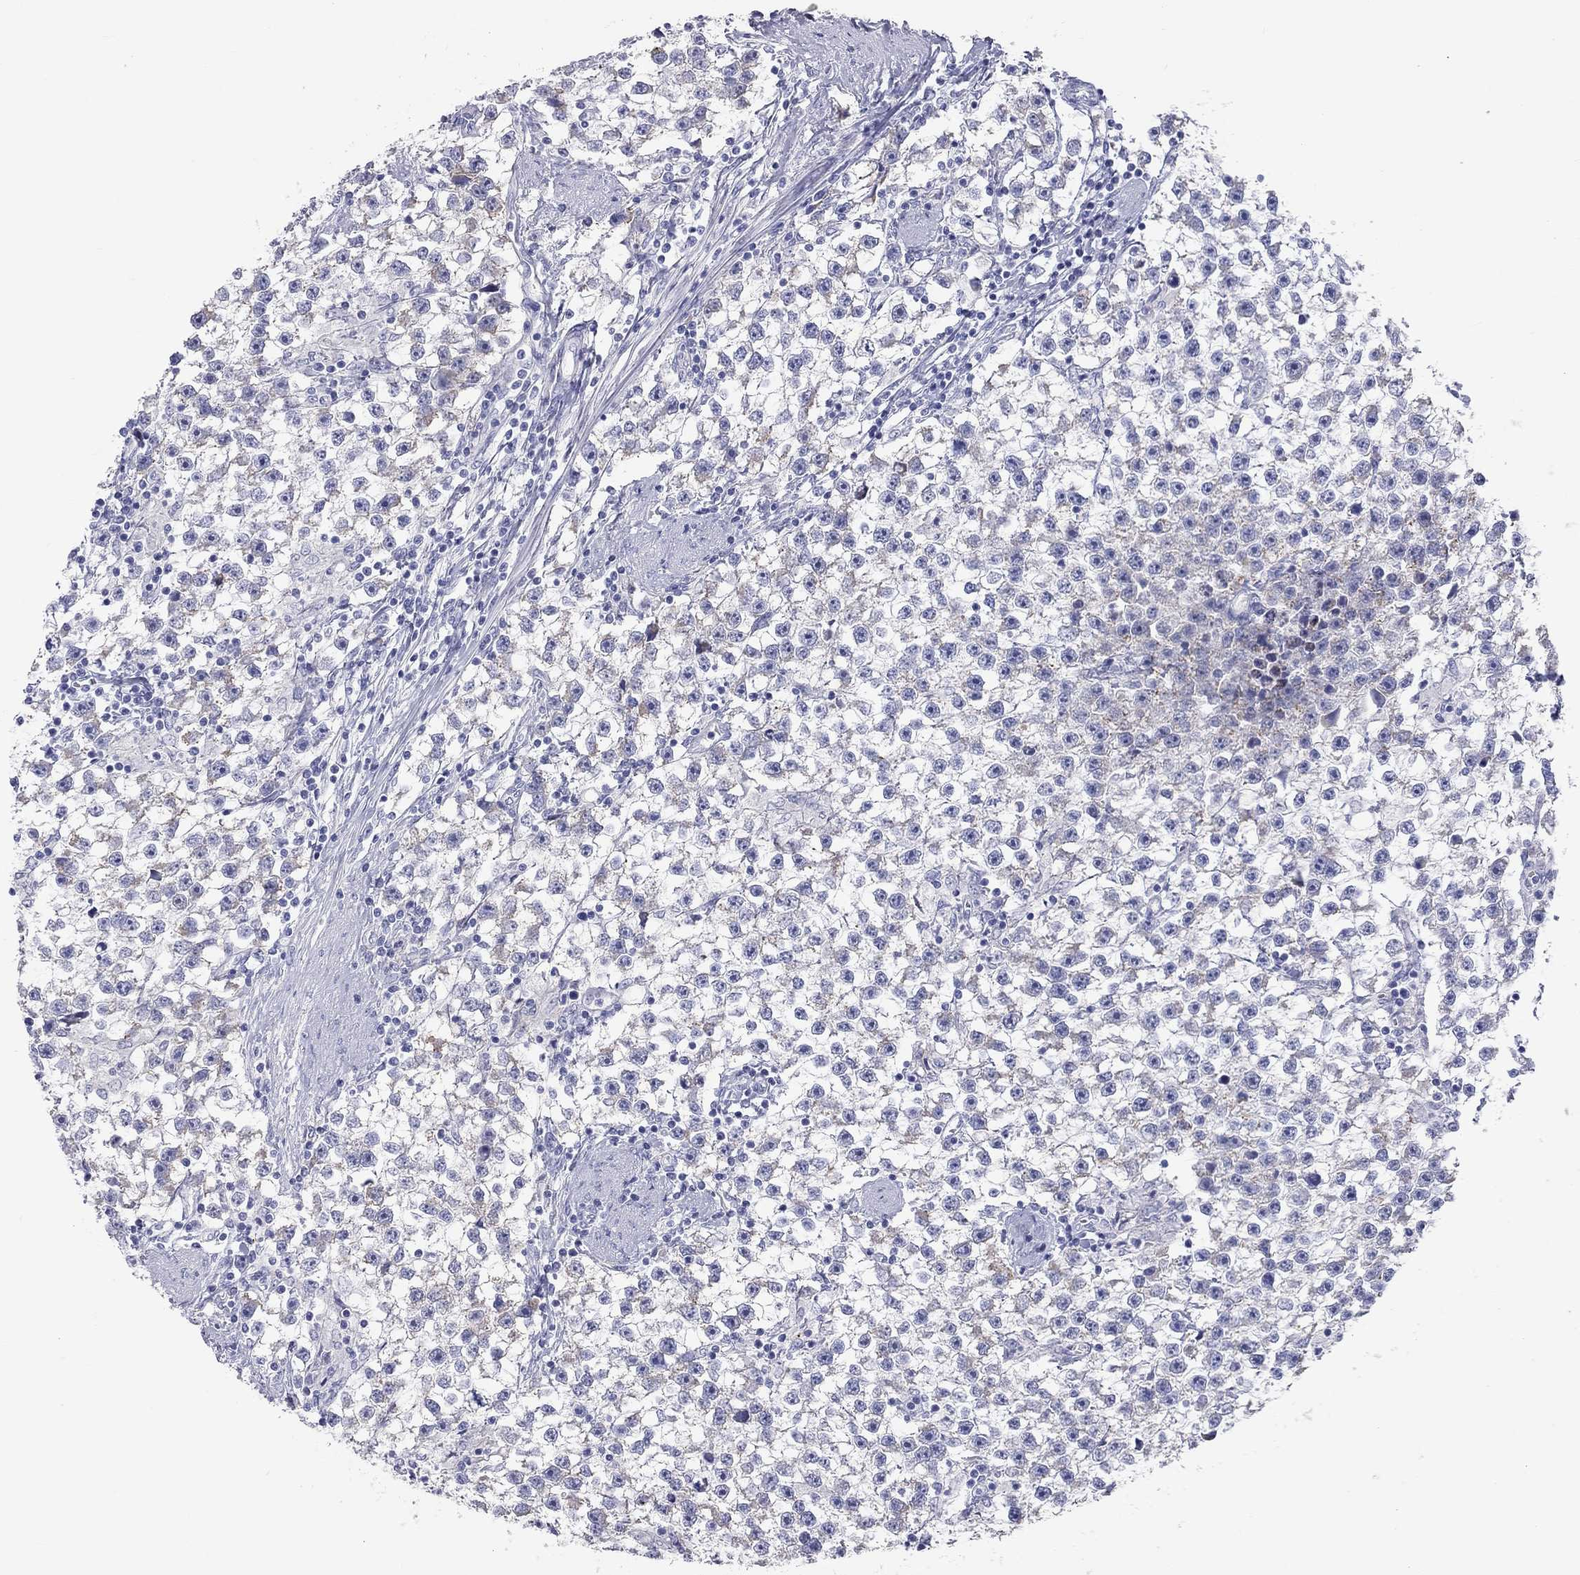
{"staining": {"intensity": "negative", "quantity": "none", "location": "none"}, "tissue": "testis cancer", "cell_type": "Tumor cells", "image_type": "cancer", "snomed": [{"axis": "morphology", "description": "Seminoma, NOS"}, {"axis": "topography", "description": "Testis"}], "caption": "Protein analysis of testis cancer (seminoma) displays no significant expression in tumor cells. The staining was performed using DAB to visualize the protein expression in brown, while the nuclei were stained in blue with hematoxylin (Magnification: 20x).", "gene": "ST7L", "patient": {"sex": "male", "age": 59}}